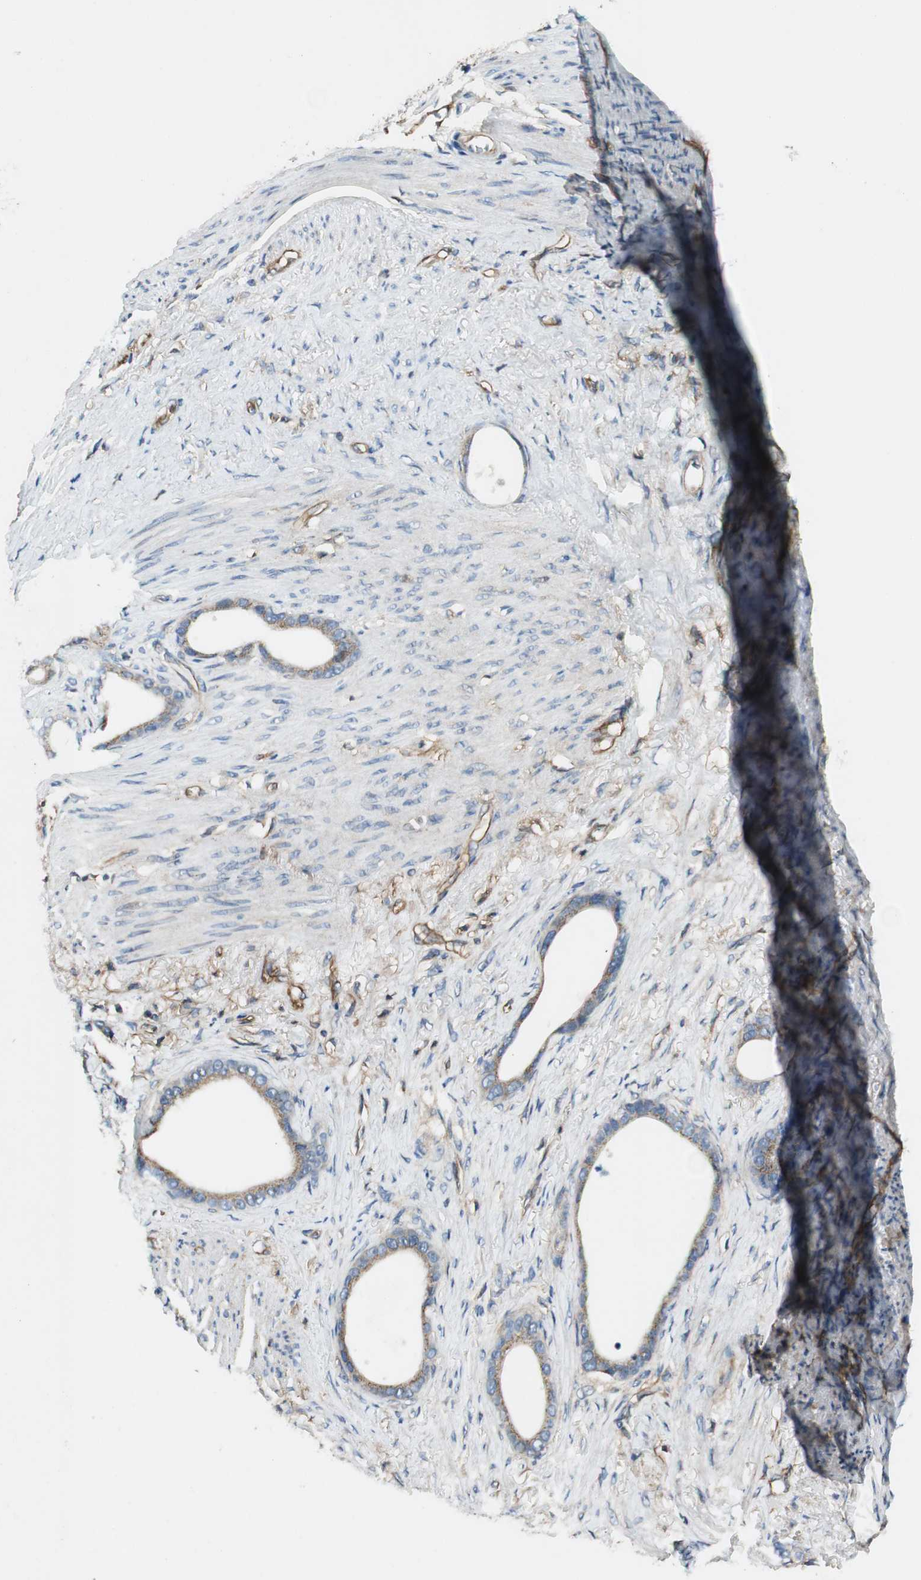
{"staining": {"intensity": "moderate", "quantity": ">75%", "location": "cytoplasmic/membranous"}, "tissue": "stomach cancer", "cell_type": "Tumor cells", "image_type": "cancer", "snomed": [{"axis": "morphology", "description": "Adenocarcinoma, NOS"}, {"axis": "topography", "description": "Stomach"}], "caption": "Protein expression analysis of stomach cancer exhibits moderate cytoplasmic/membranous positivity in about >75% of tumor cells.", "gene": "BTN3A3", "patient": {"sex": "female", "age": 75}}